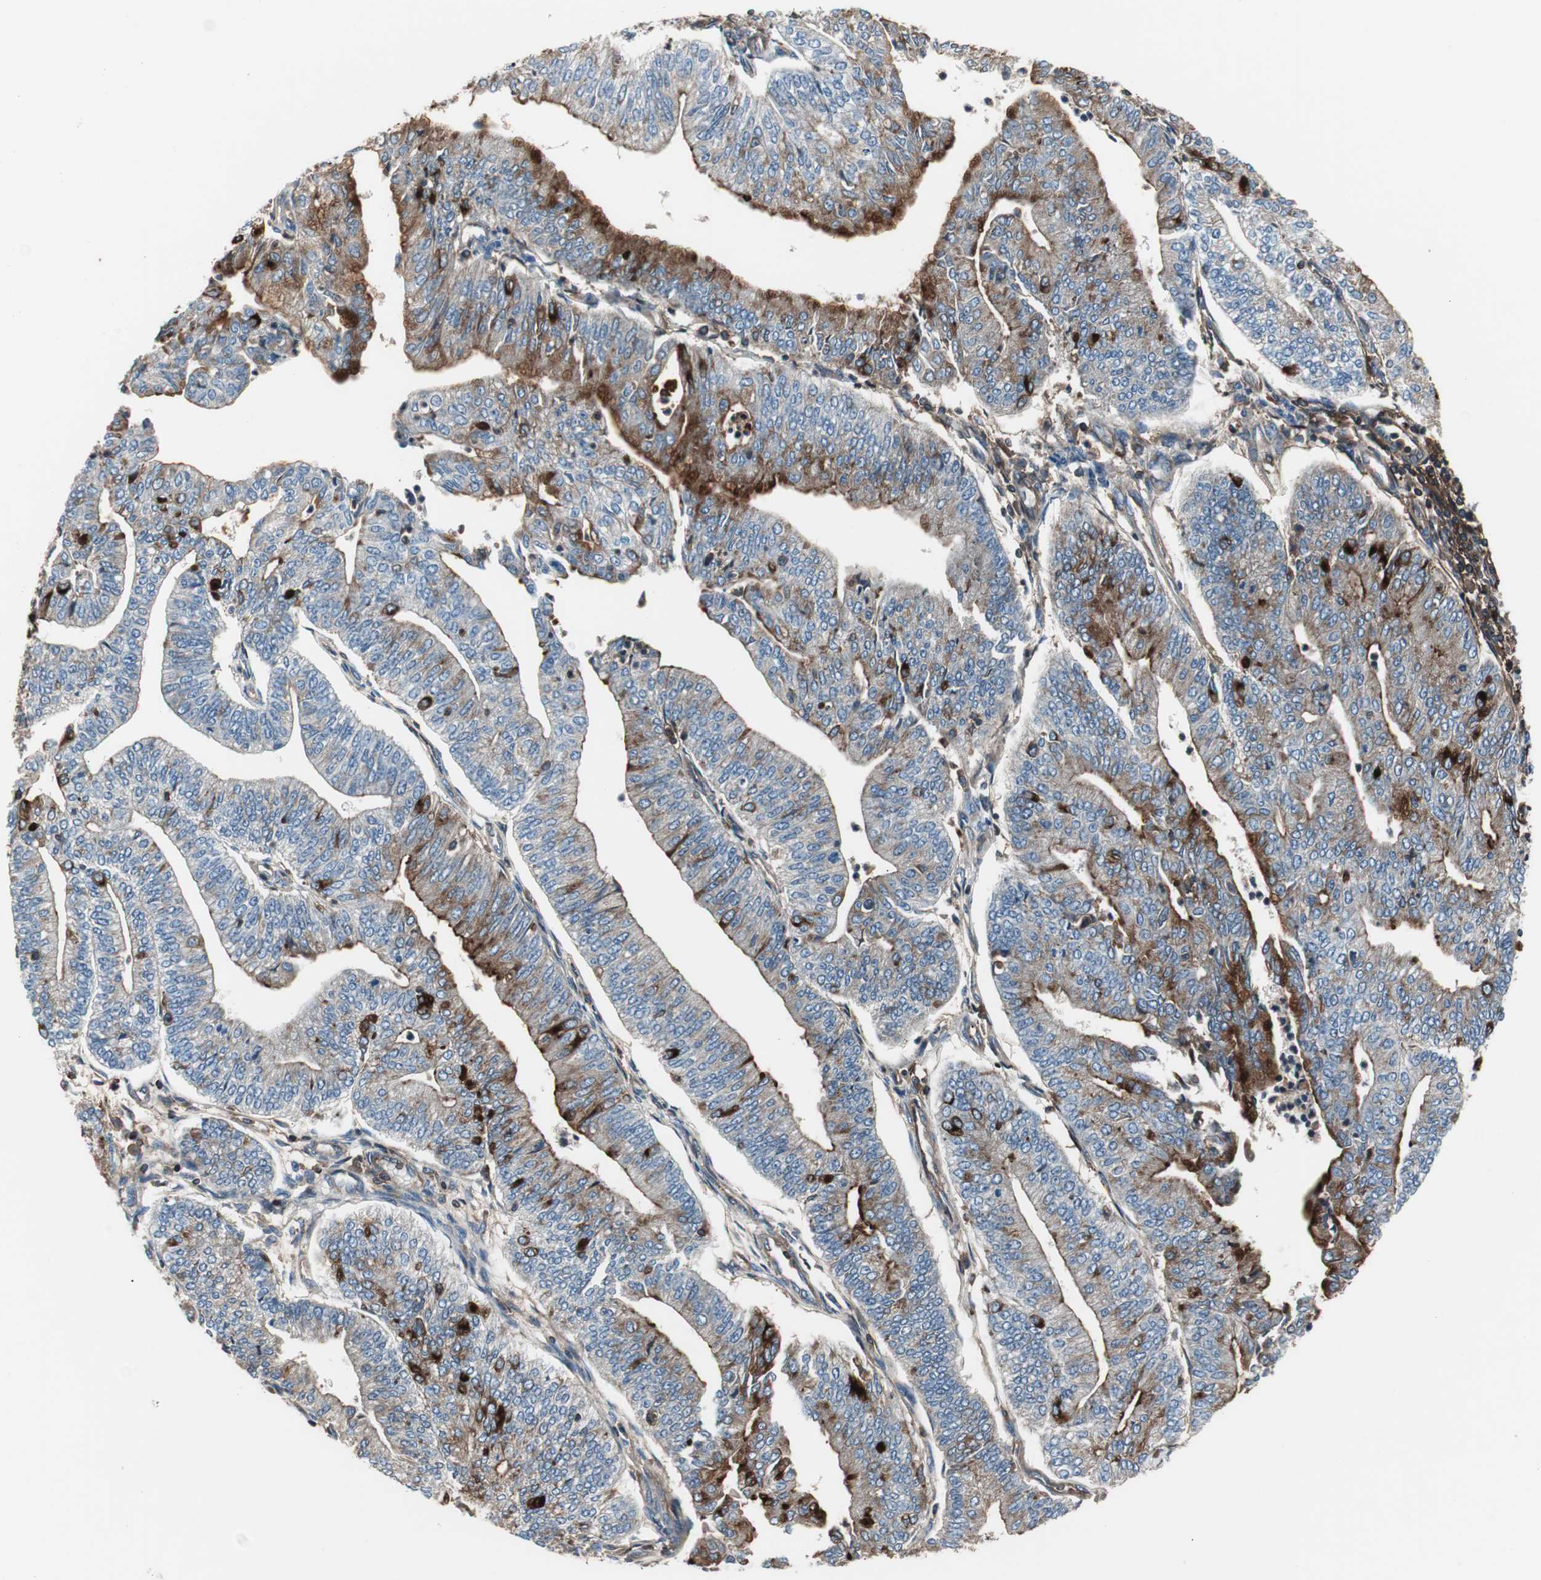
{"staining": {"intensity": "strong", "quantity": "<25%", "location": "cytoplasmic/membranous"}, "tissue": "endometrial cancer", "cell_type": "Tumor cells", "image_type": "cancer", "snomed": [{"axis": "morphology", "description": "Adenocarcinoma, NOS"}, {"axis": "topography", "description": "Endometrium"}], "caption": "IHC of human endometrial adenocarcinoma displays medium levels of strong cytoplasmic/membranous expression in approximately <25% of tumor cells. The protein is stained brown, and the nuclei are stained in blue (DAB (3,3'-diaminobenzidine) IHC with brightfield microscopy, high magnification).", "gene": "B2M", "patient": {"sex": "female", "age": 59}}